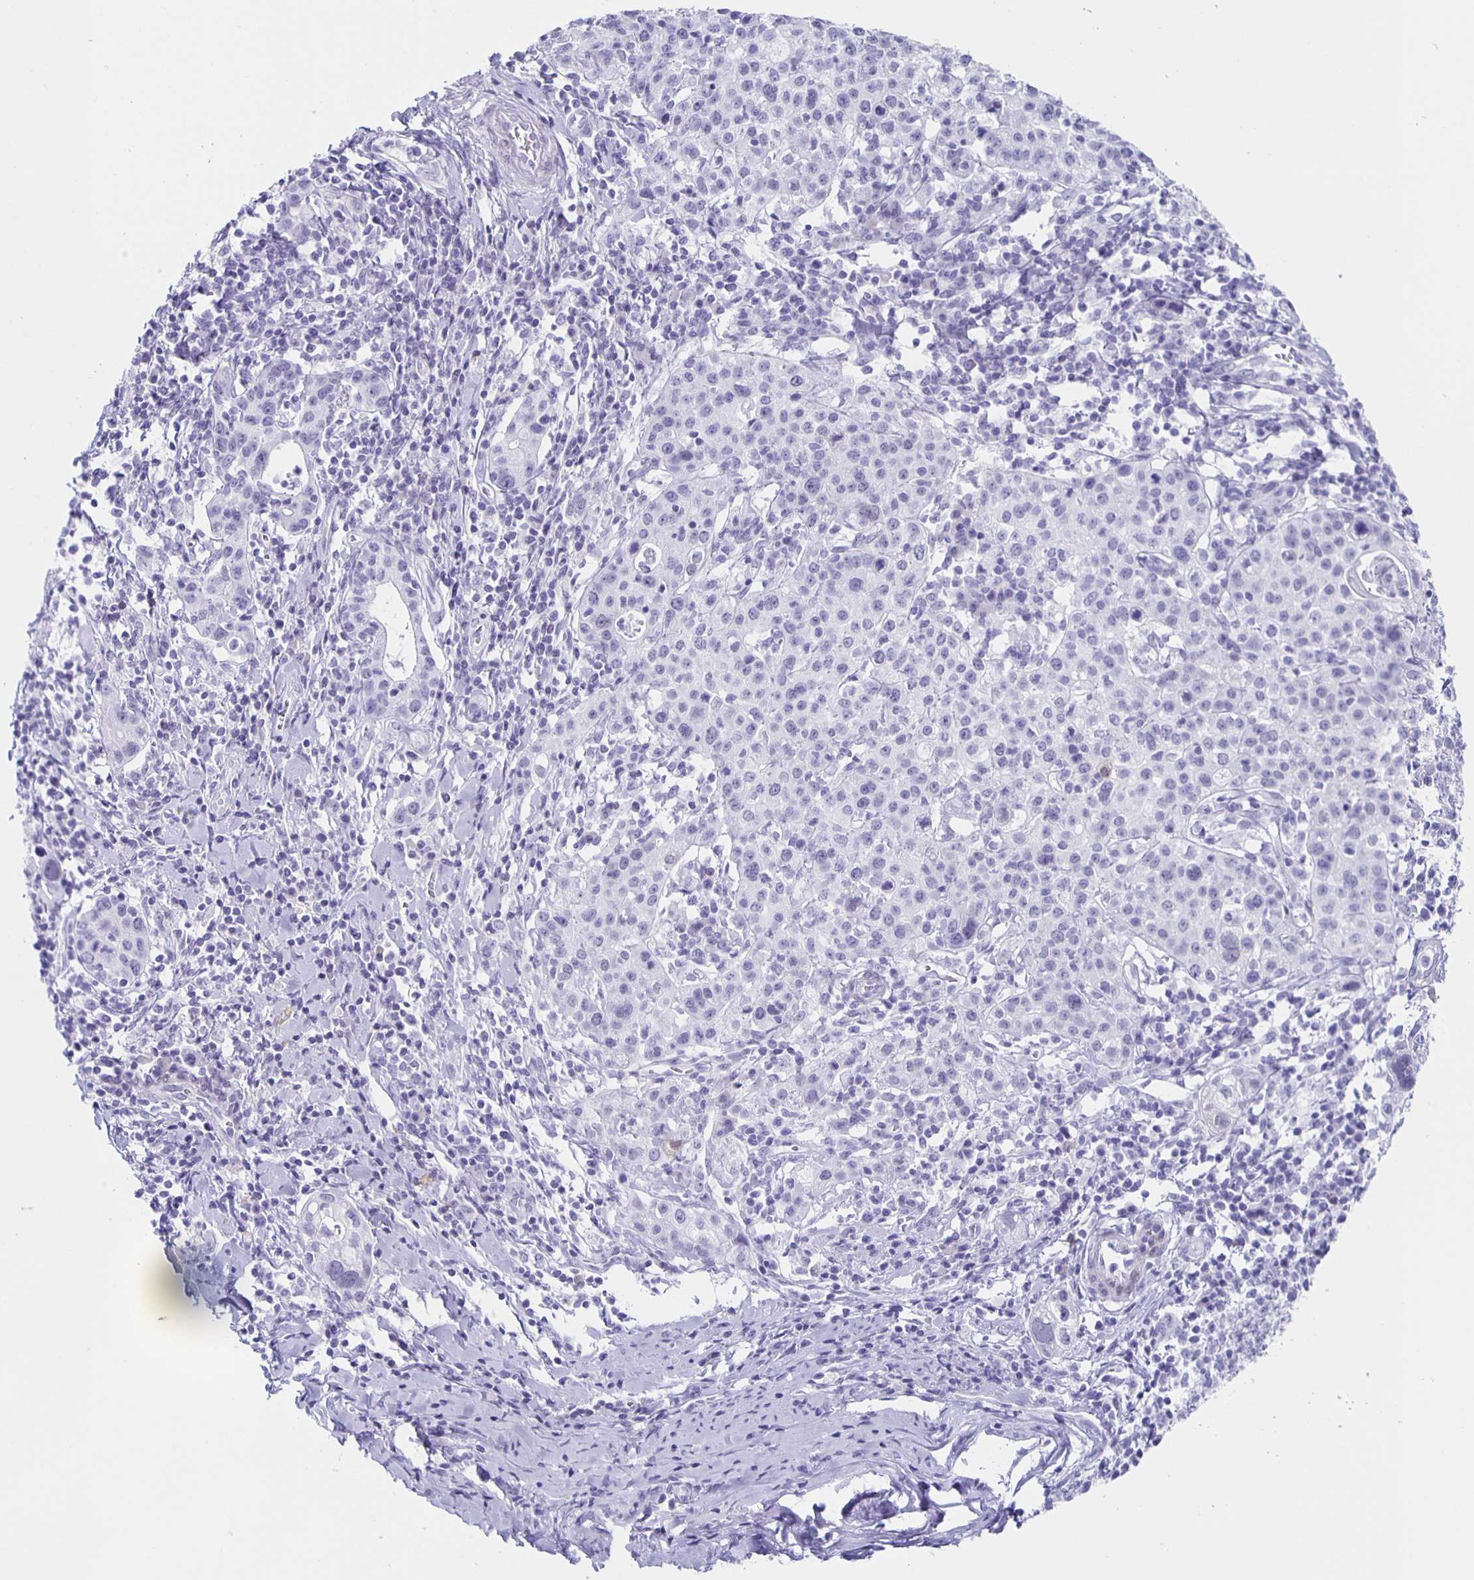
{"staining": {"intensity": "negative", "quantity": "none", "location": "none"}, "tissue": "cervical cancer", "cell_type": "Tumor cells", "image_type": "cancer", "snomed": [{"axis": "morphology", "description": "Normal tissue, NOS"}, {"axis": "morphology", "description": "Adenocarcinoma, NOS"}, {"axis": "topography", "description": "Cervix"}], "caption": "Adenocarcinoma (cervical) was stained to show a protein in brown. There is no significant staining in tumor cells.", "gene": "TPPP", "patient": {"sex": "female", "age": 44}}